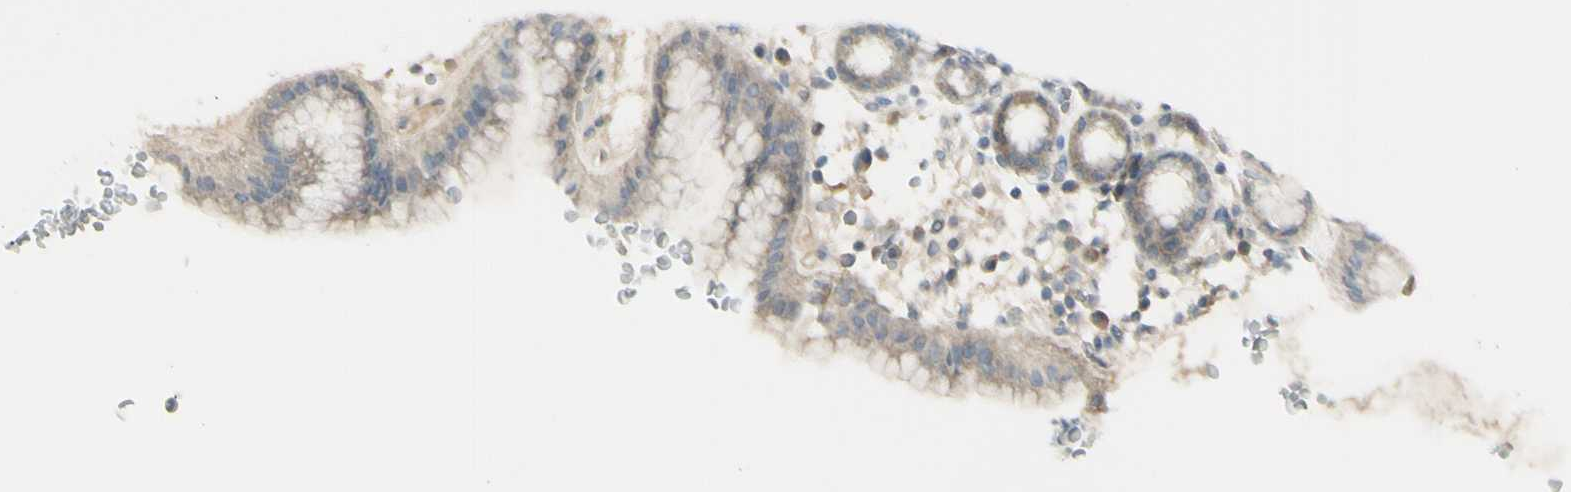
{"staining": {"intensity": "moderate", "quantity": "<25%", "location": "cytoplasmic/membranous"}, "tissue": "stomach", "cell_type": "Glandular cells", "image_type": "normal", "snomed": [{"axis": "morphology", "description": "Normal tissue, NOS"}, {"axis": "topography", "description": "Stomach, upper"}], "caption": "The photomicrograph displays immunohistochemical staining of benign stomach. There is moderate cytoplasmic/membranous staining is seen in approximately <25% of glandular cells.", "gene": "SH3GL2", "patient": {"sex": "male", "age": 68}}